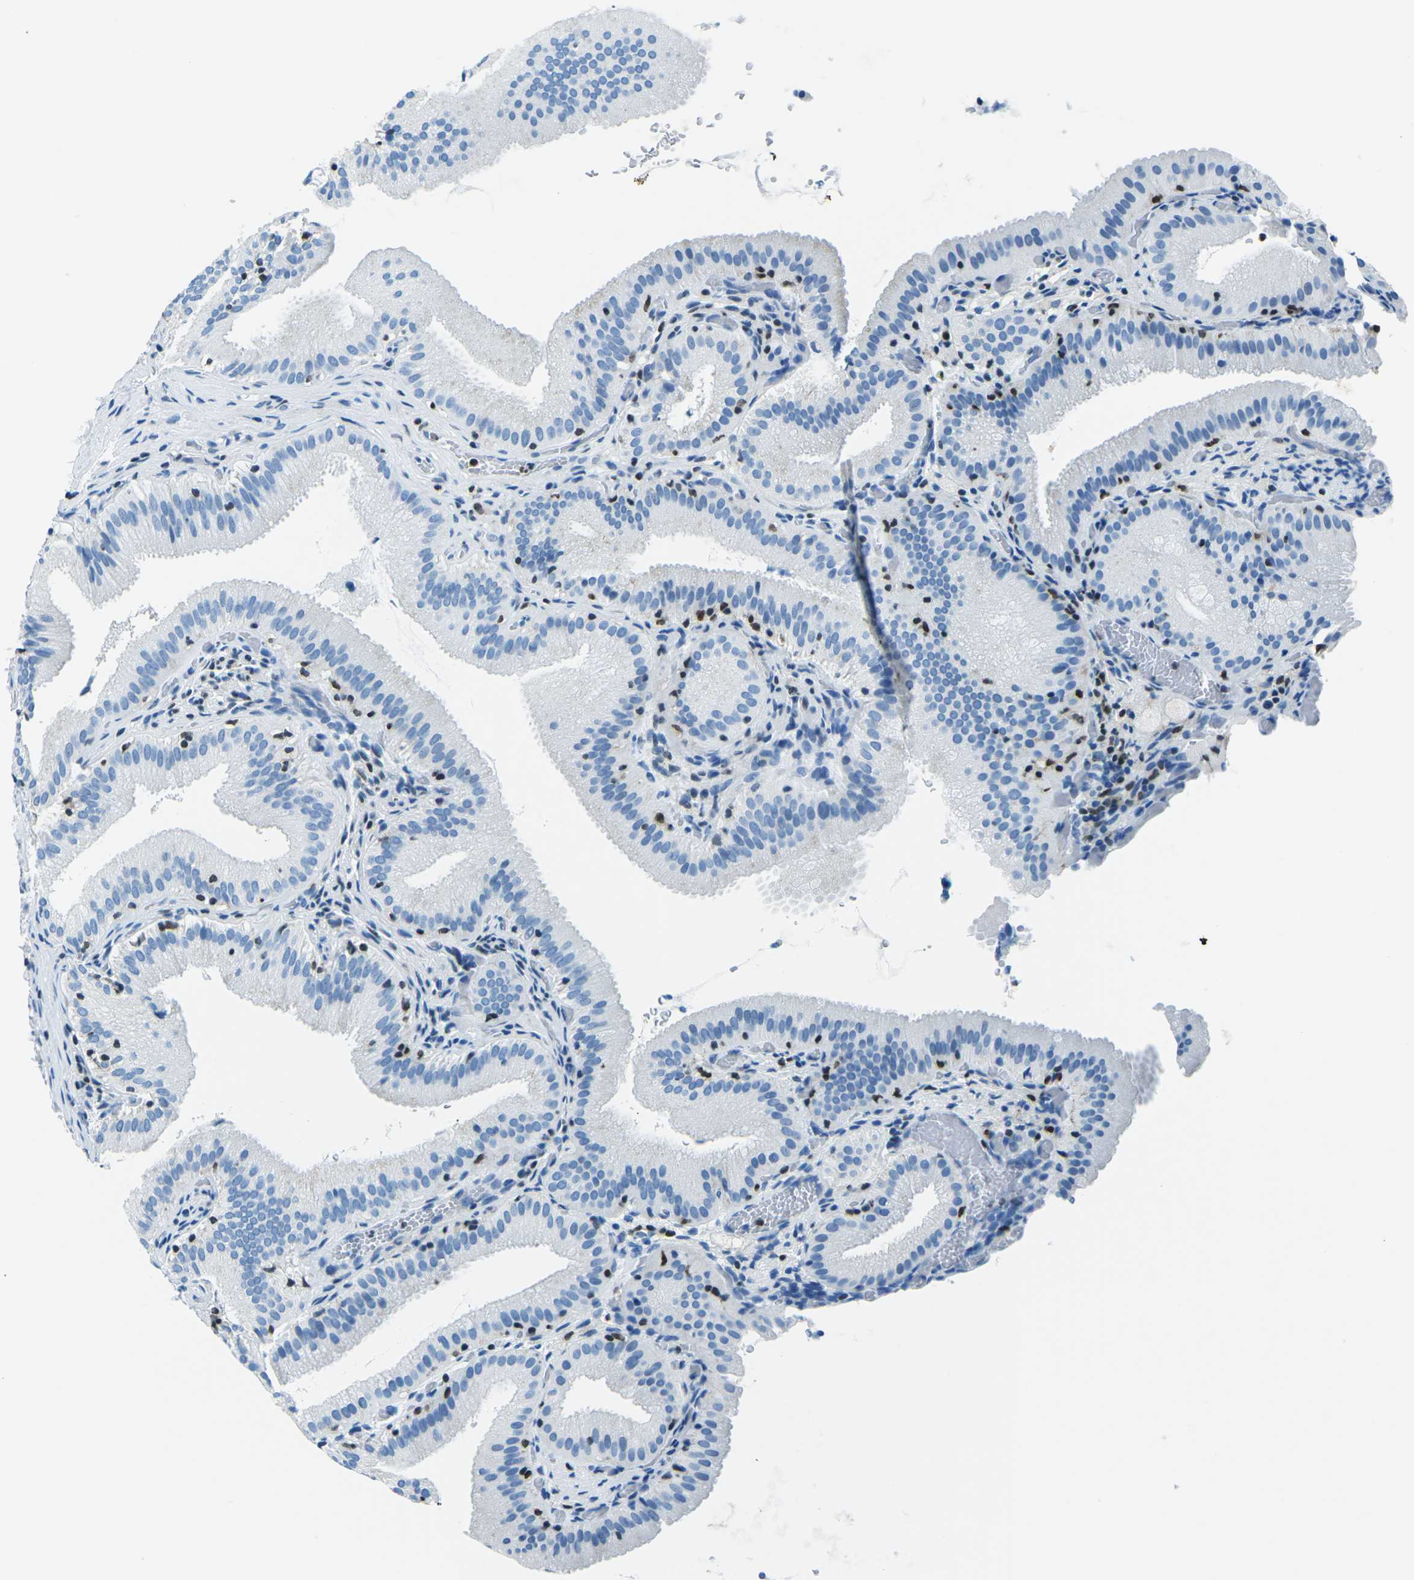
{"staining": {"intensity": "negative", "quantity": "none", "location": "none"}, "tissue": "gallbladder", "cell_type": "Glandular cells", "image_type": "normal", "snomed": [{"axis": "morphology", "description": "Normal tissue, NOS"}, {"axis": "topography", "description": "Gallbladder"}], "caption": "Immunohistochemical staining of unremarkable human gallbladder demonstrates no significant staining in glandular cells.", "gene": "CELF2", "patient": {"sex": "male", "age": 54}}